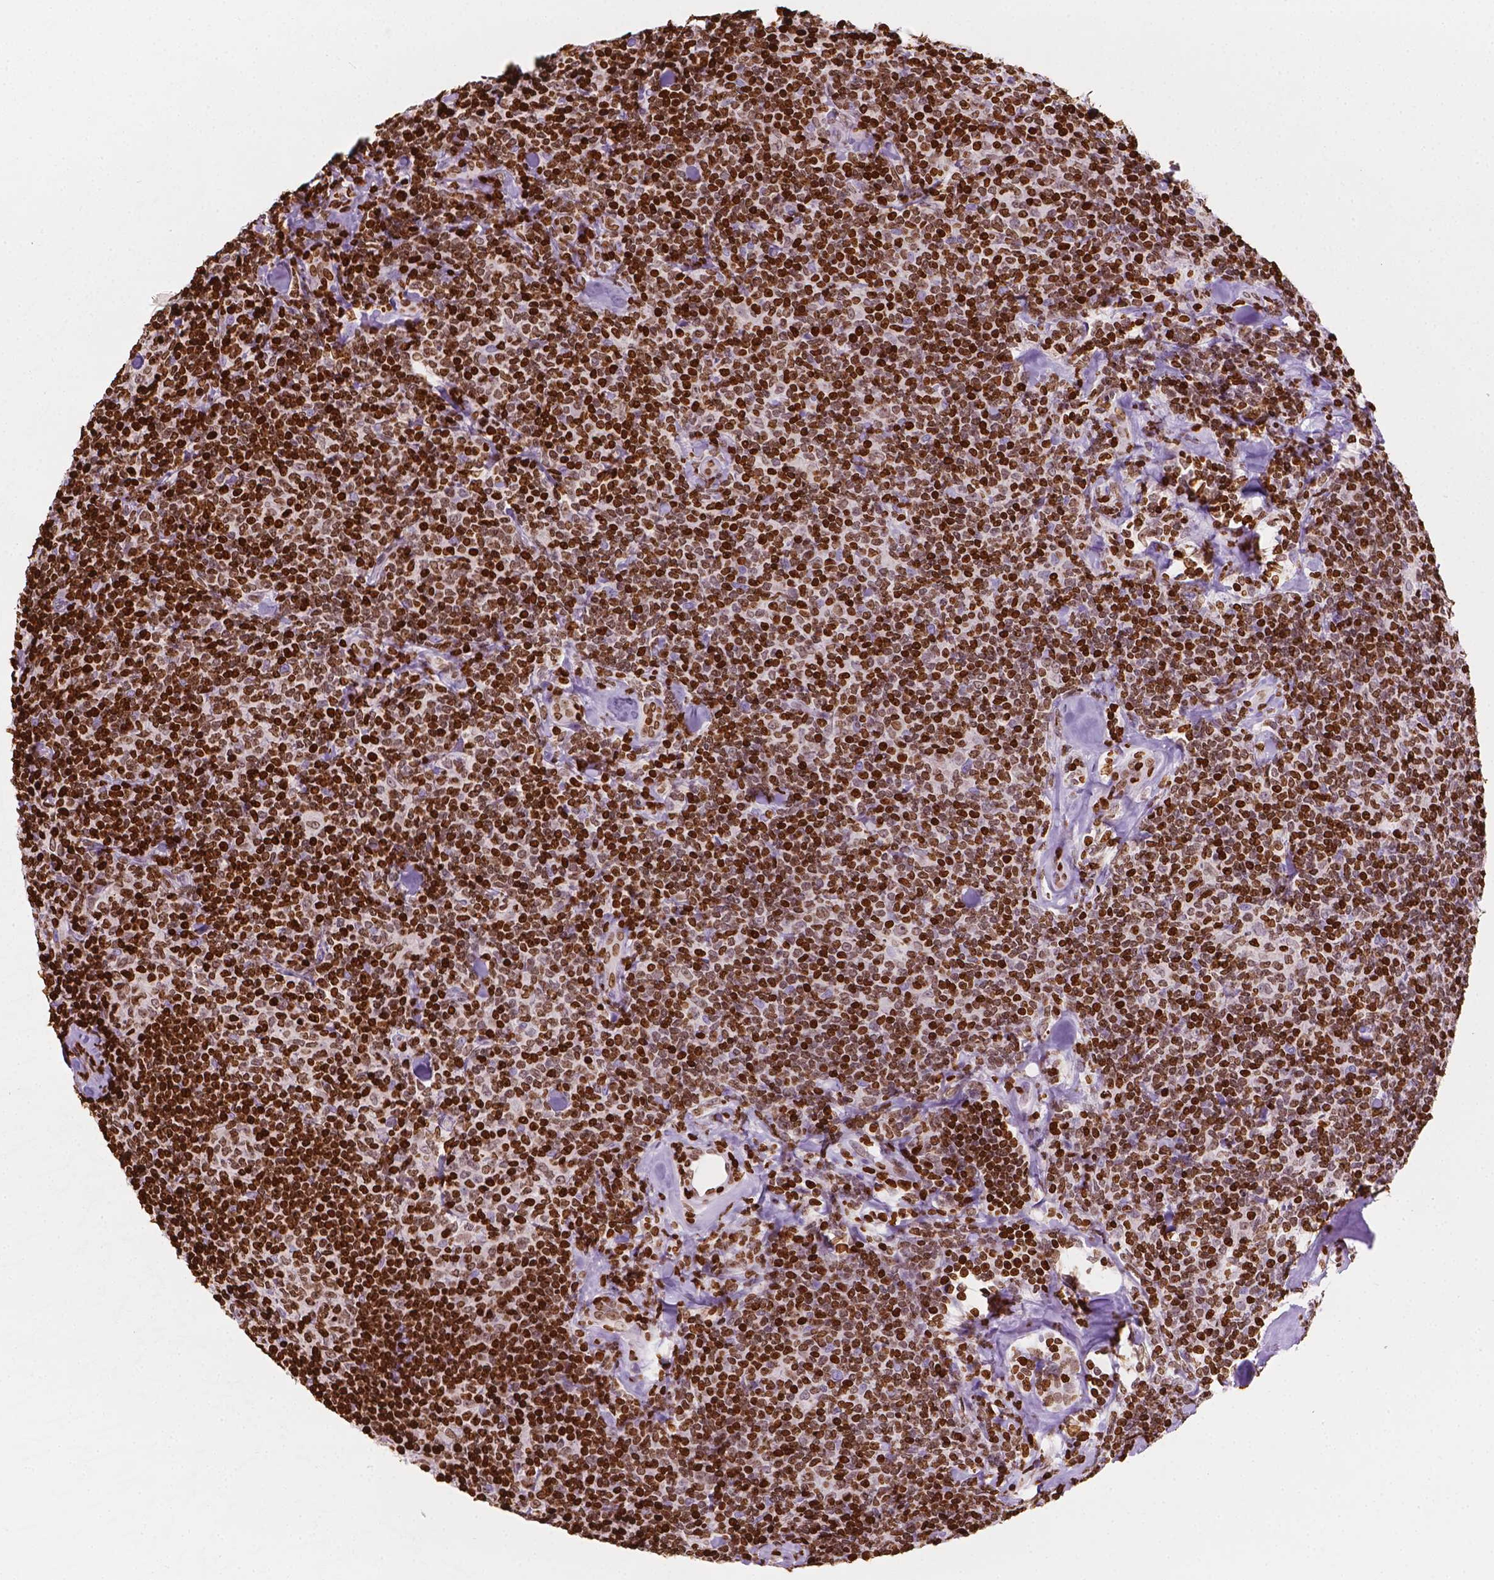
{"staining": {"intensity": "strong", "quantity": ">75%", "location": "nuclear"}, "tissue": "lymphoma", "cell_type": "Tumor cells", "image_type": "cancer", "snomed": [{"axis": "morphology", "description": "Malignant lymphoma, non-Hodgkin's type, Low grade"}, {"axis": "topography", "description": "Lymph node"}], "caption": "Tumor cells reveal high levels of strong nuclear positivity in about >75% of cells in lymphoma.", "gene": "CBY3", "patient": {"sex": "female", "age": 56}}